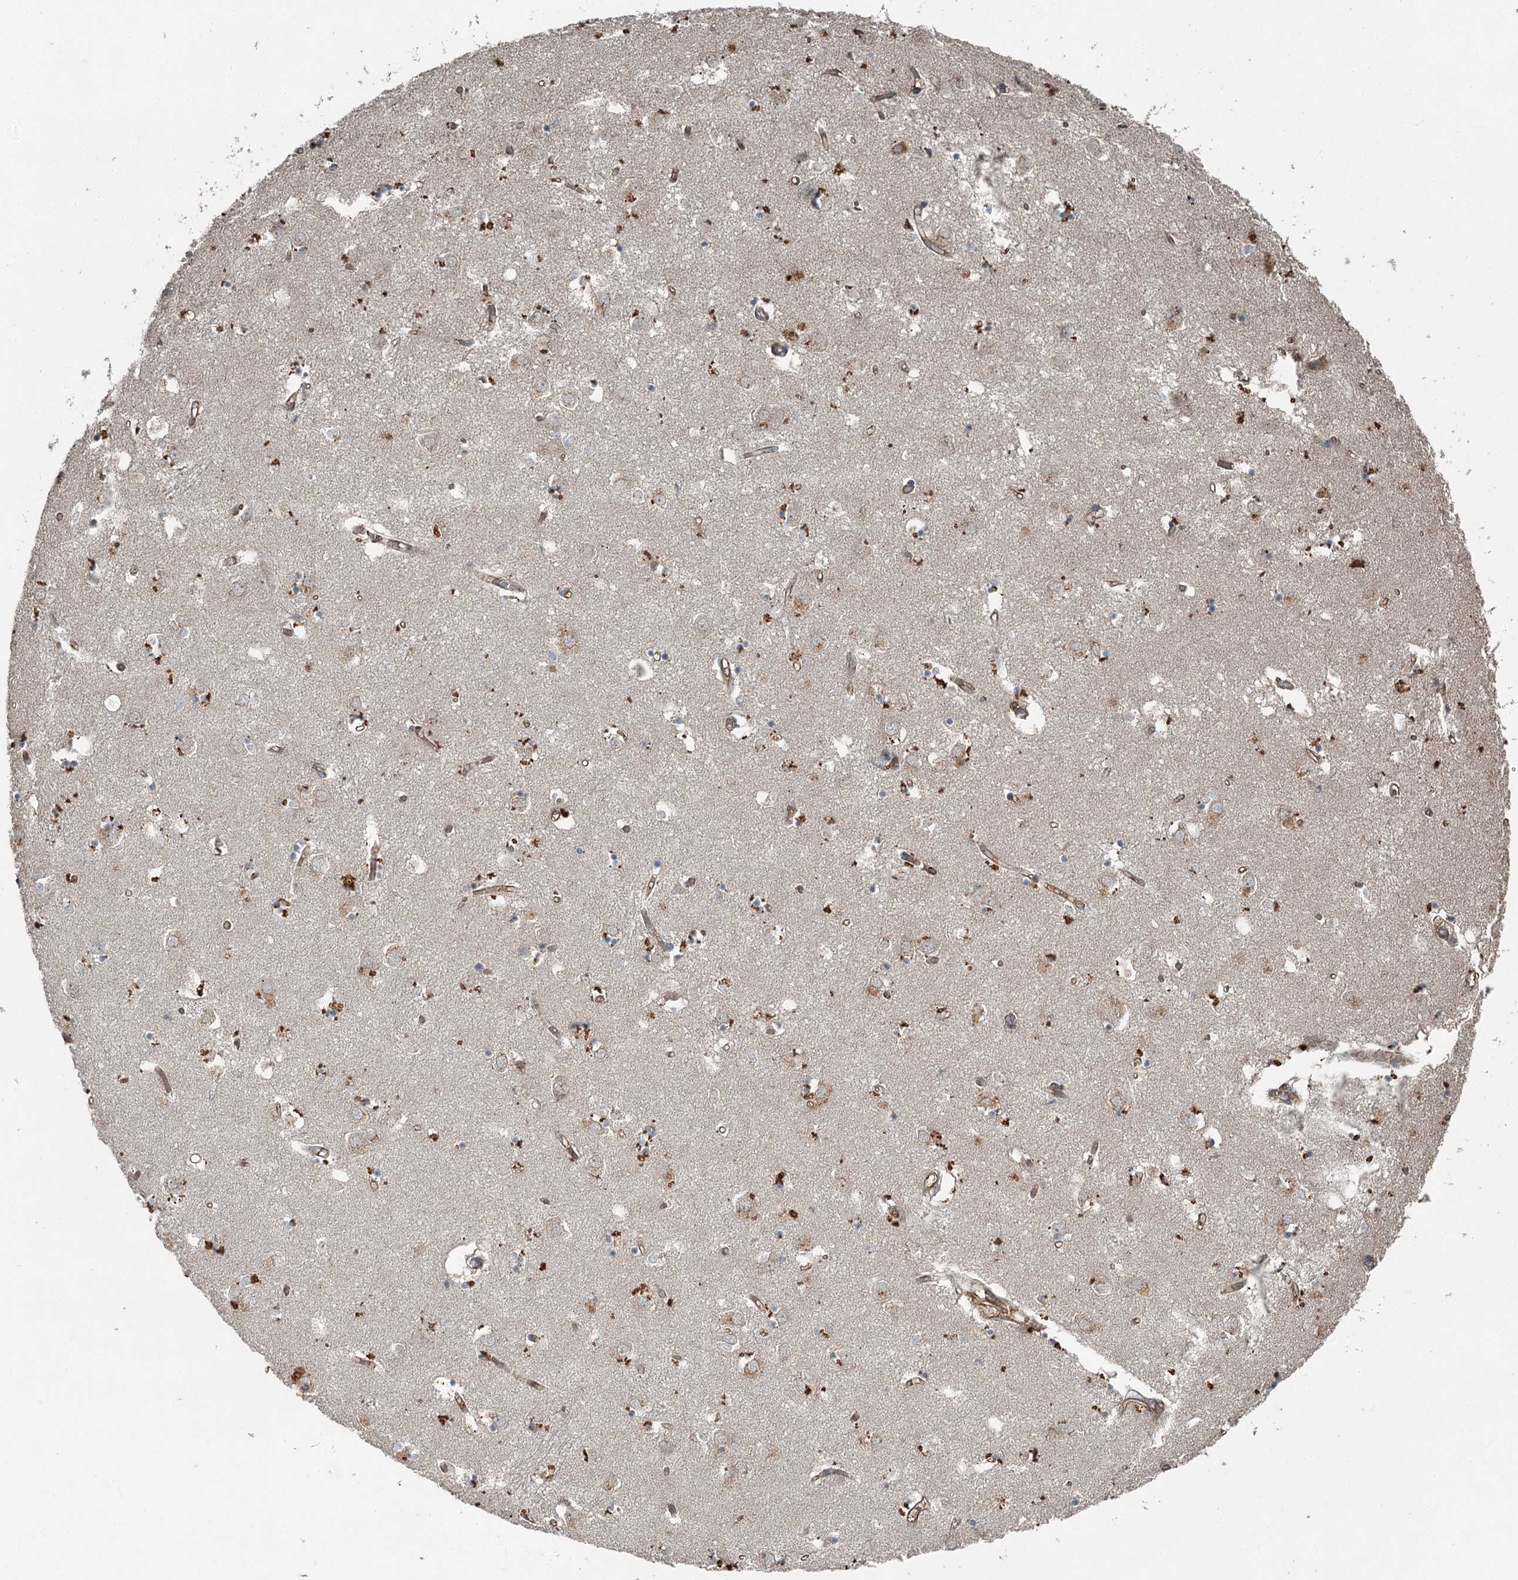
{"staining": {"intensity": "moderate", "quantity": "<25%", "location": "cytoplasmic/membranous"}, "tissue": "caudate", "cell_type": "Glial cells", "image_type": "normal", "snomed": [{"axis": "morphology", "description": "Normal tissue, NOS"}, {"axis": "topography", "description": "Lateral ventricle wall"}], "caption": "Immunohistochemistry staining of benign caudate, which reveals low levels of moderate cytoplasmic/membranous positivity in about <25% of glial cells indicating moderate cytoplasmic/membranous protein positivity. The staining was performed using DAB (brown) for protein detection and nuclei were counterstained in hematoxylin (blue).", "gene": "SLC39A8", "patient": {"sex": "male", "age": 70}}